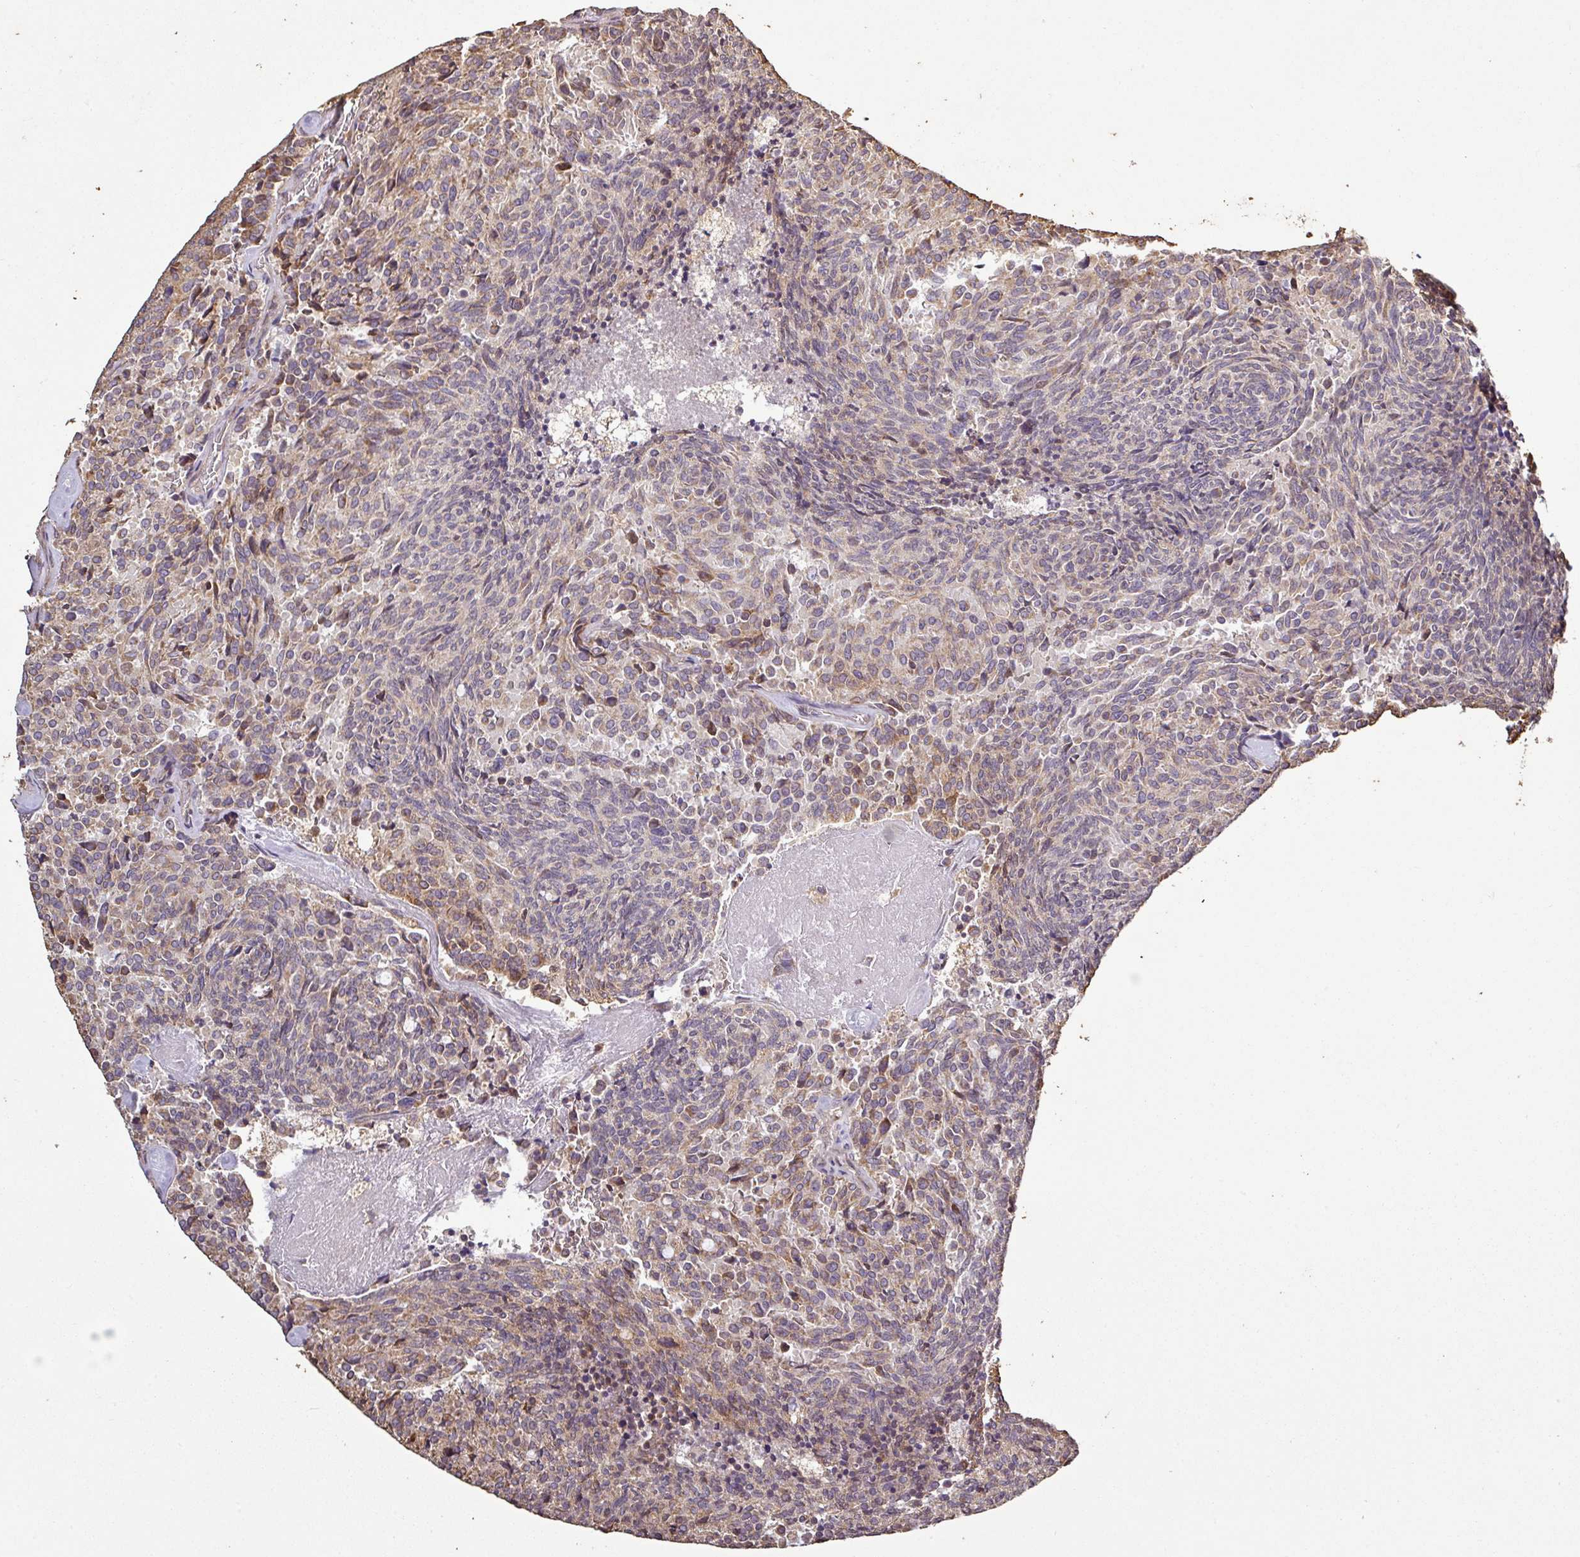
{"staining": {"intensity": "weak", "quantity": ">75%", "location": "cytoplasmic/membranous"}, "tissue": "carcinoid", "cell_type": "Tumor cells", "image_type": "cancer", "snomed": [{"axis": "morphology", "description": "Carcinoid, malignant, NOS"}, {"axis": "topography", "description": "Pancreas"}], "caption": "About >75% of tumor cells in human carcinoid display weak cytoplasmic/membranous protein expression as visualized by brown immunohistochemical staining.", "gene": "PLEKHM1", "patient": {"sex": "female", "age": 54}}